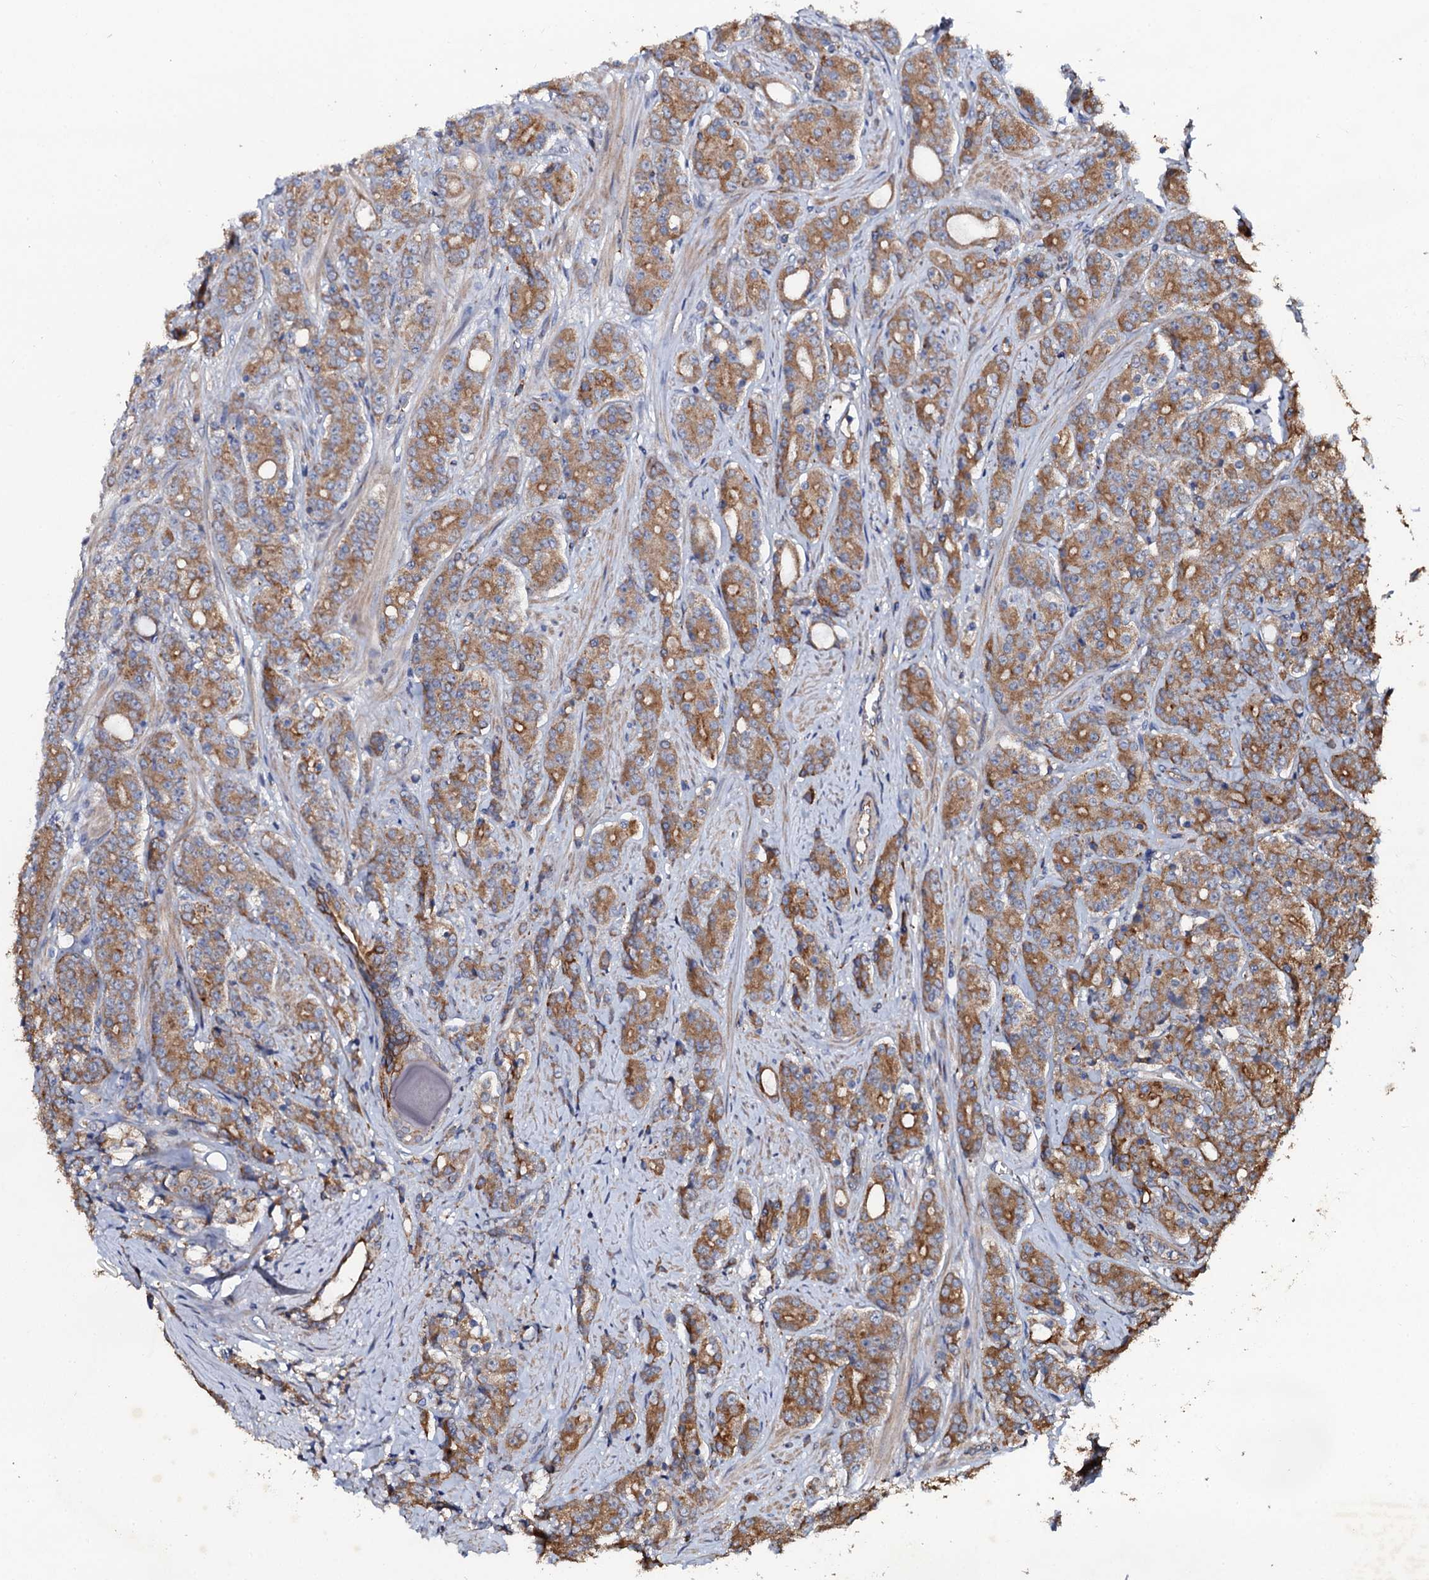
{"staining": {"intensity": "moderate", "quantity": ">75%", "location": "cytoplasmic/membranous"}, "tissue": "prostate cancer", "cell_type": "Tumor cells", "image_type": "cancer", "snomed": [{"axis": "morphology", "description": "Adenocarcinoma, High grade"}, {"axis": "topography", "description": "Prostate"}], "caption": "Prostate cancer stained with IHC demonstrates moderate cytoplasmic/membranous positivity in about >75% of tumor cells. The protein of interest is stained brown, and the nuclei are stained in blue (DAB (3,3'-diaminobenzidine) IHC with brightfield microscopy, high magnification).", "gene": "GLCE", "patient": {"sex": "male", "age": 62}}